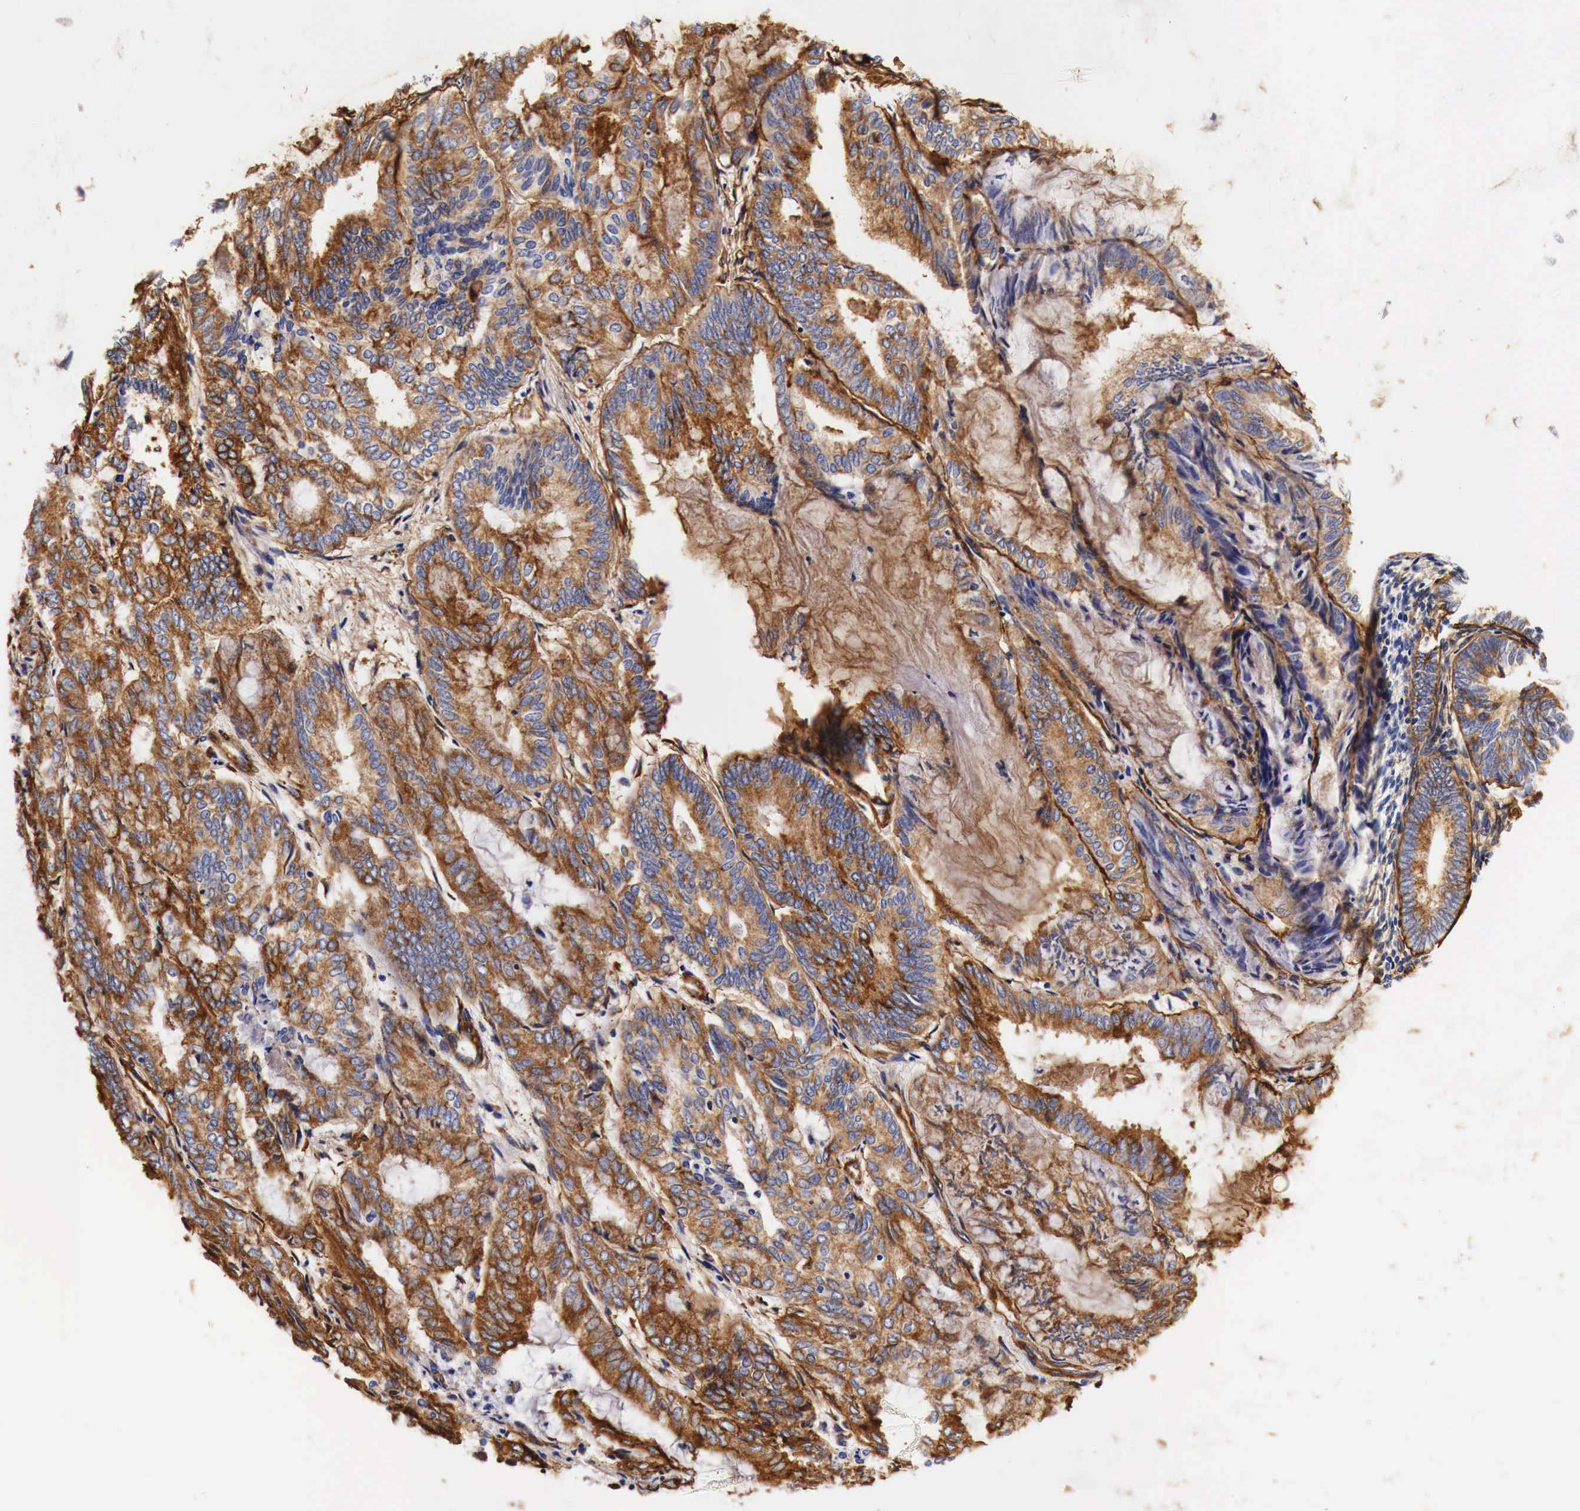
{"staining": {"intensity": "strong", "quantity": ">75%", "location": "cytoplasmic/membranous"}, "tissue": "endometrial cancer", "cell_type": "Tumor cells", "image_type": "cancer", "snomed": [{"axis": "morphology", "description": "Adenocarcinoma, NOS"}, {"axis": "topography", "description": "Endometrium"}], "caption": "Endometrial cancer (adenocarcinoma) stained with DAB immunohistochemistry shows high levels of strong cytoplasmic/membranous expression in approximately >75% of tumor cells. (DAB IHC, brown staining for protein, blue staining for nuclei).", "gene": "LAMB2", "patient": {"sex": "female", "age": 59}}